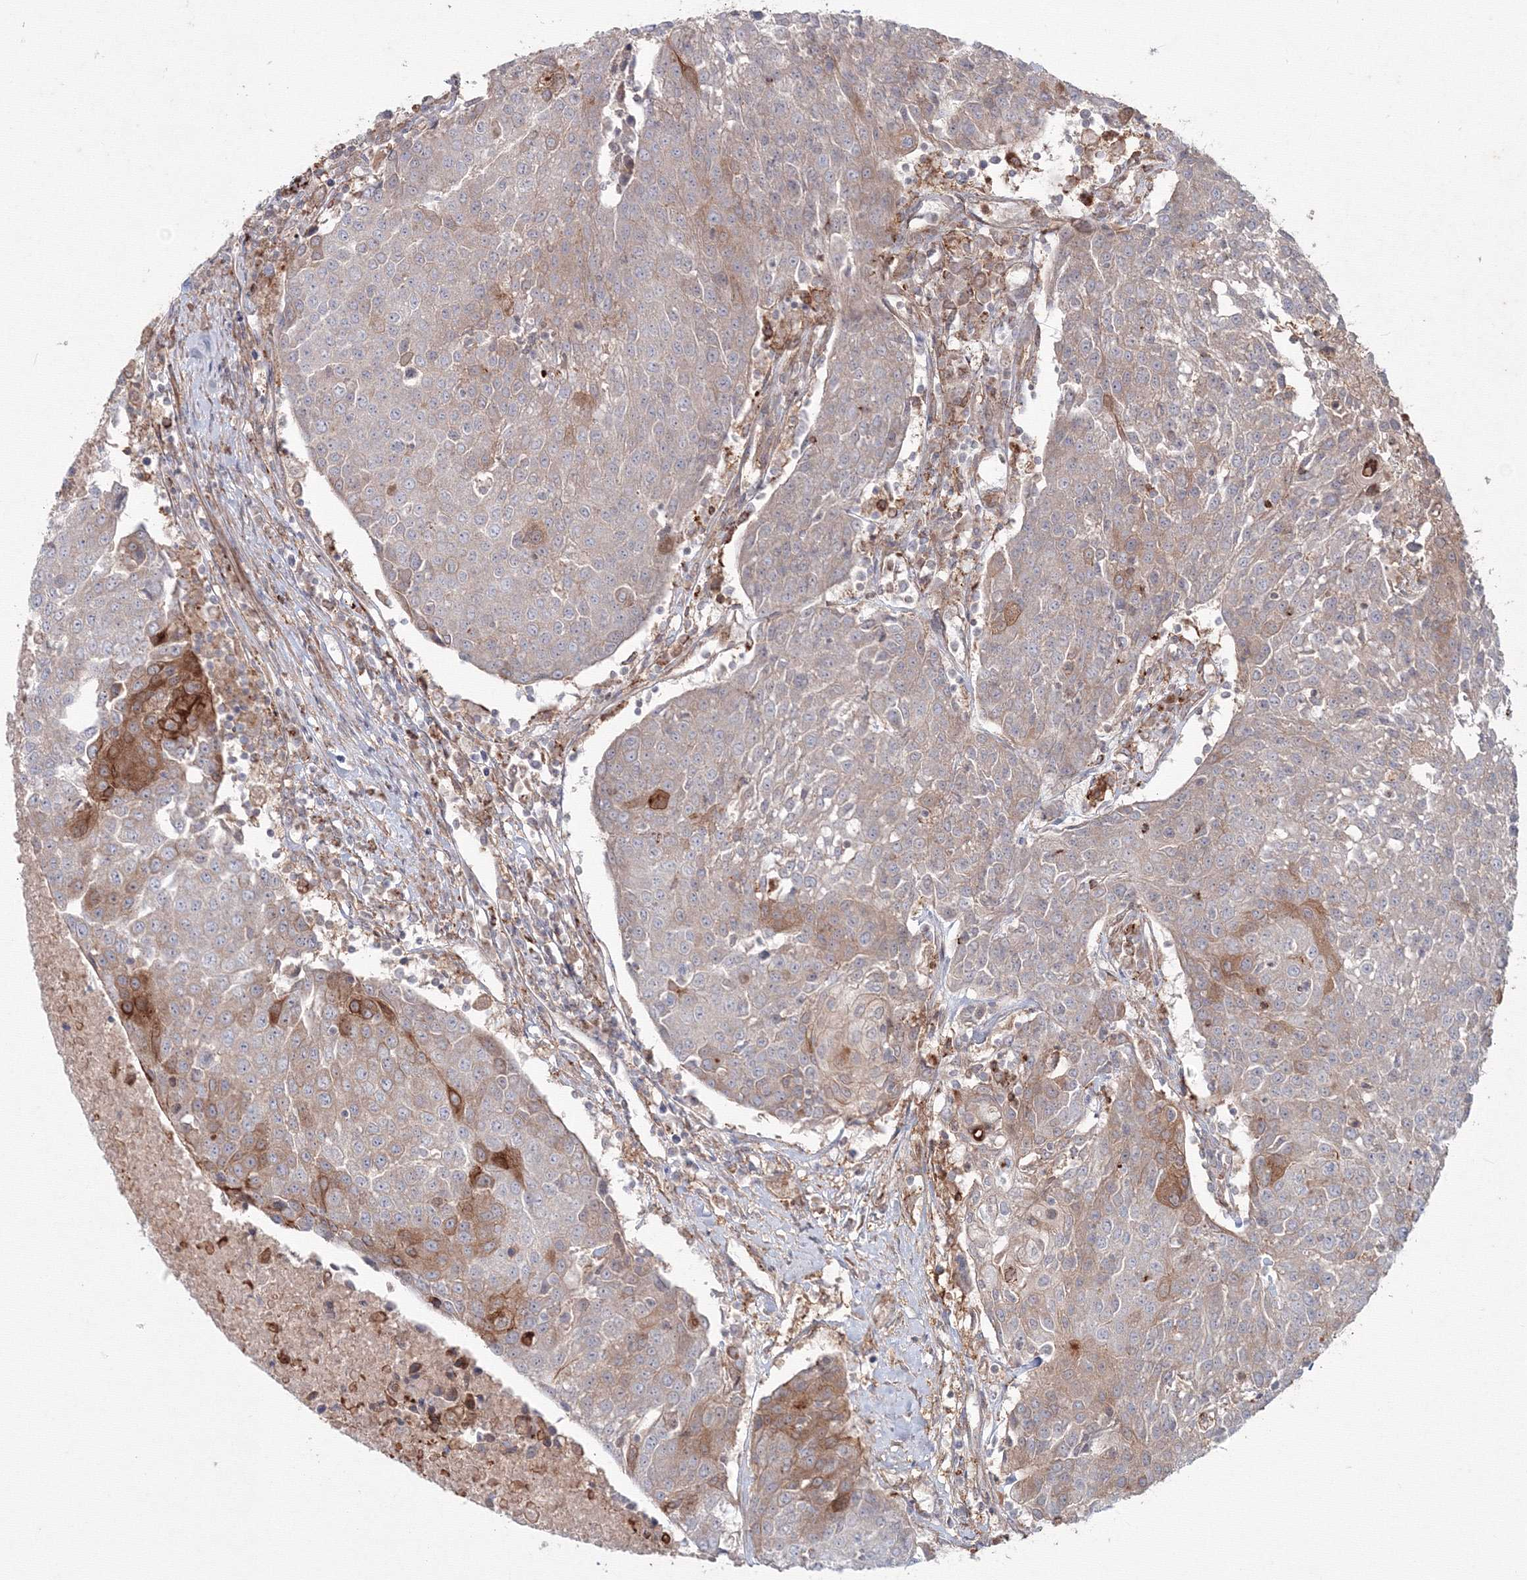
{"staining": {"intensity": "moderate", "quantity": "<25%", "location": "cytoplasmic/membranous"}, "tissue": "urothelial cancer", "cell_type": "Tumor cells", "image_type": "cancer", "snomed": [{"axis": "morphology", "description": "Urothelial carcinoma, High grade"}, {"axis": "topography", "description": "Urinary bladder"}], "caption": "Moderate cytoplasmic/membranous protein positivity is appreciated in about <25% of tumor cells in urothelial cancer.", "gene": "SH3PXD2A", "patient": {"sex": "female", "age": 85}}